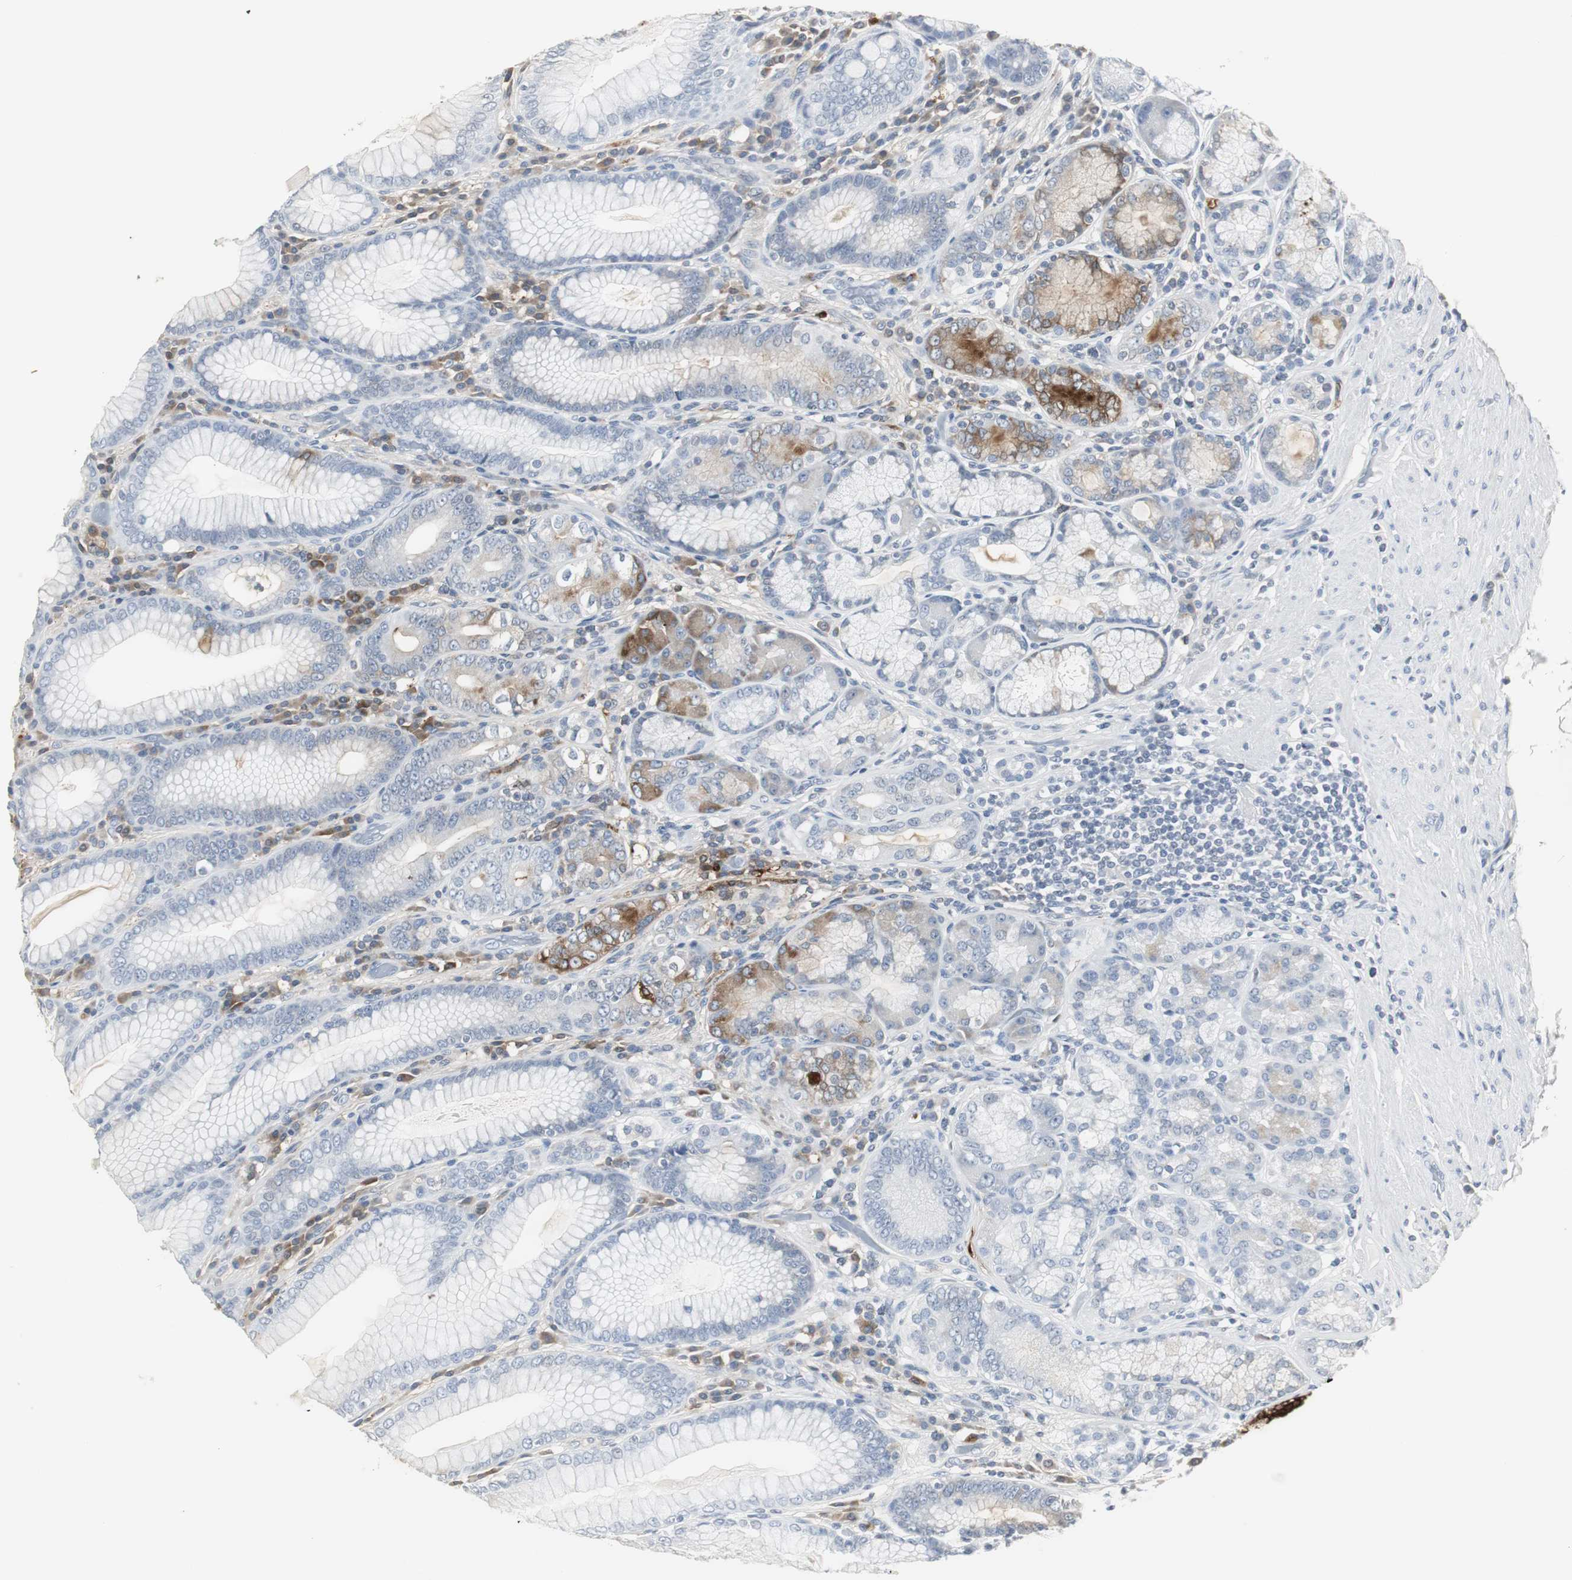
{"staining": {"intensity": "weak", "quantity": "<25%", "location": "cytoplasmic/membranous"}, "tissue": "stomach", "cell_type": "Glandular cells", "image_type": "normal", "snomed": [{"axis": "morphology", "description": "Normal tissue, NOS"}, {"axis": "topography", "description": "Stomach, lower"}], "caption": "High power microscopy image of an immunohistochemistry (IHC) photomicrograph of unremarkable stomach, revealing no significant positivity in glandular cells.", "gene": "PI15", "patient": {"sex": "female", "age": 76}}